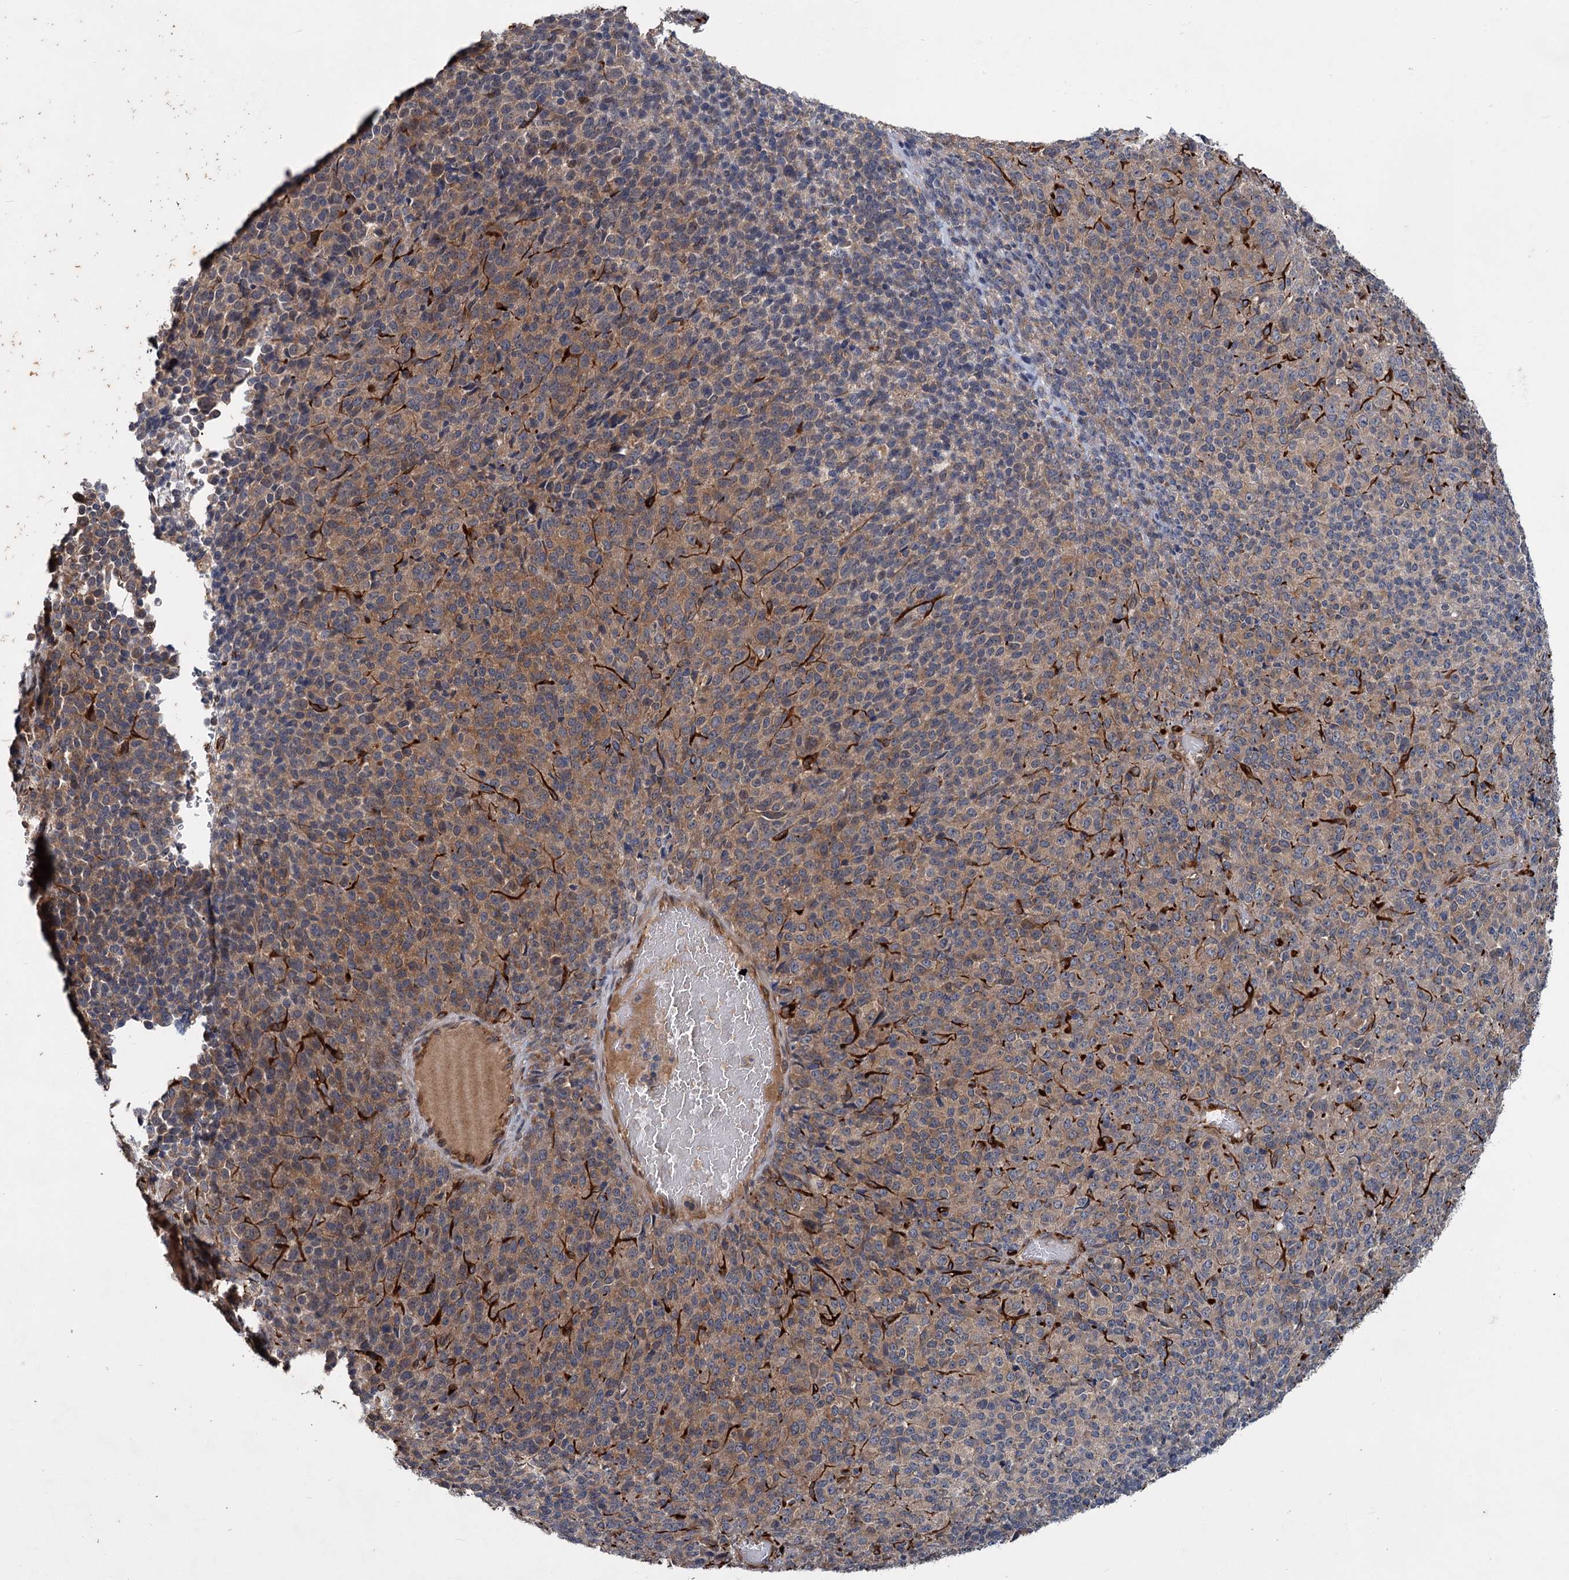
{"staining": {"intensity": "moderate", "quantity": "25%-75%", "location": "cytoplasmic/membranous"}, "tissue": "melanoma", "cell_type": "Tumor cells", "image_type": "cancer", "snomed": [{"axis": "morphology", "description": "Malignant melanoma, Metastatic site"}, {"axis": "topography", "description": "Brain"}], "caption": "An immunohistochemistry (IHC) photomicrograph of tumor tissue is shown. Protein staining in brown highlights moderate cytoplasmic/membranous positivity in malignant melanoma (metastatic site) within tumor cells.", "gene": "PKN2", "patient": {"sex": "female", "age": 56}}